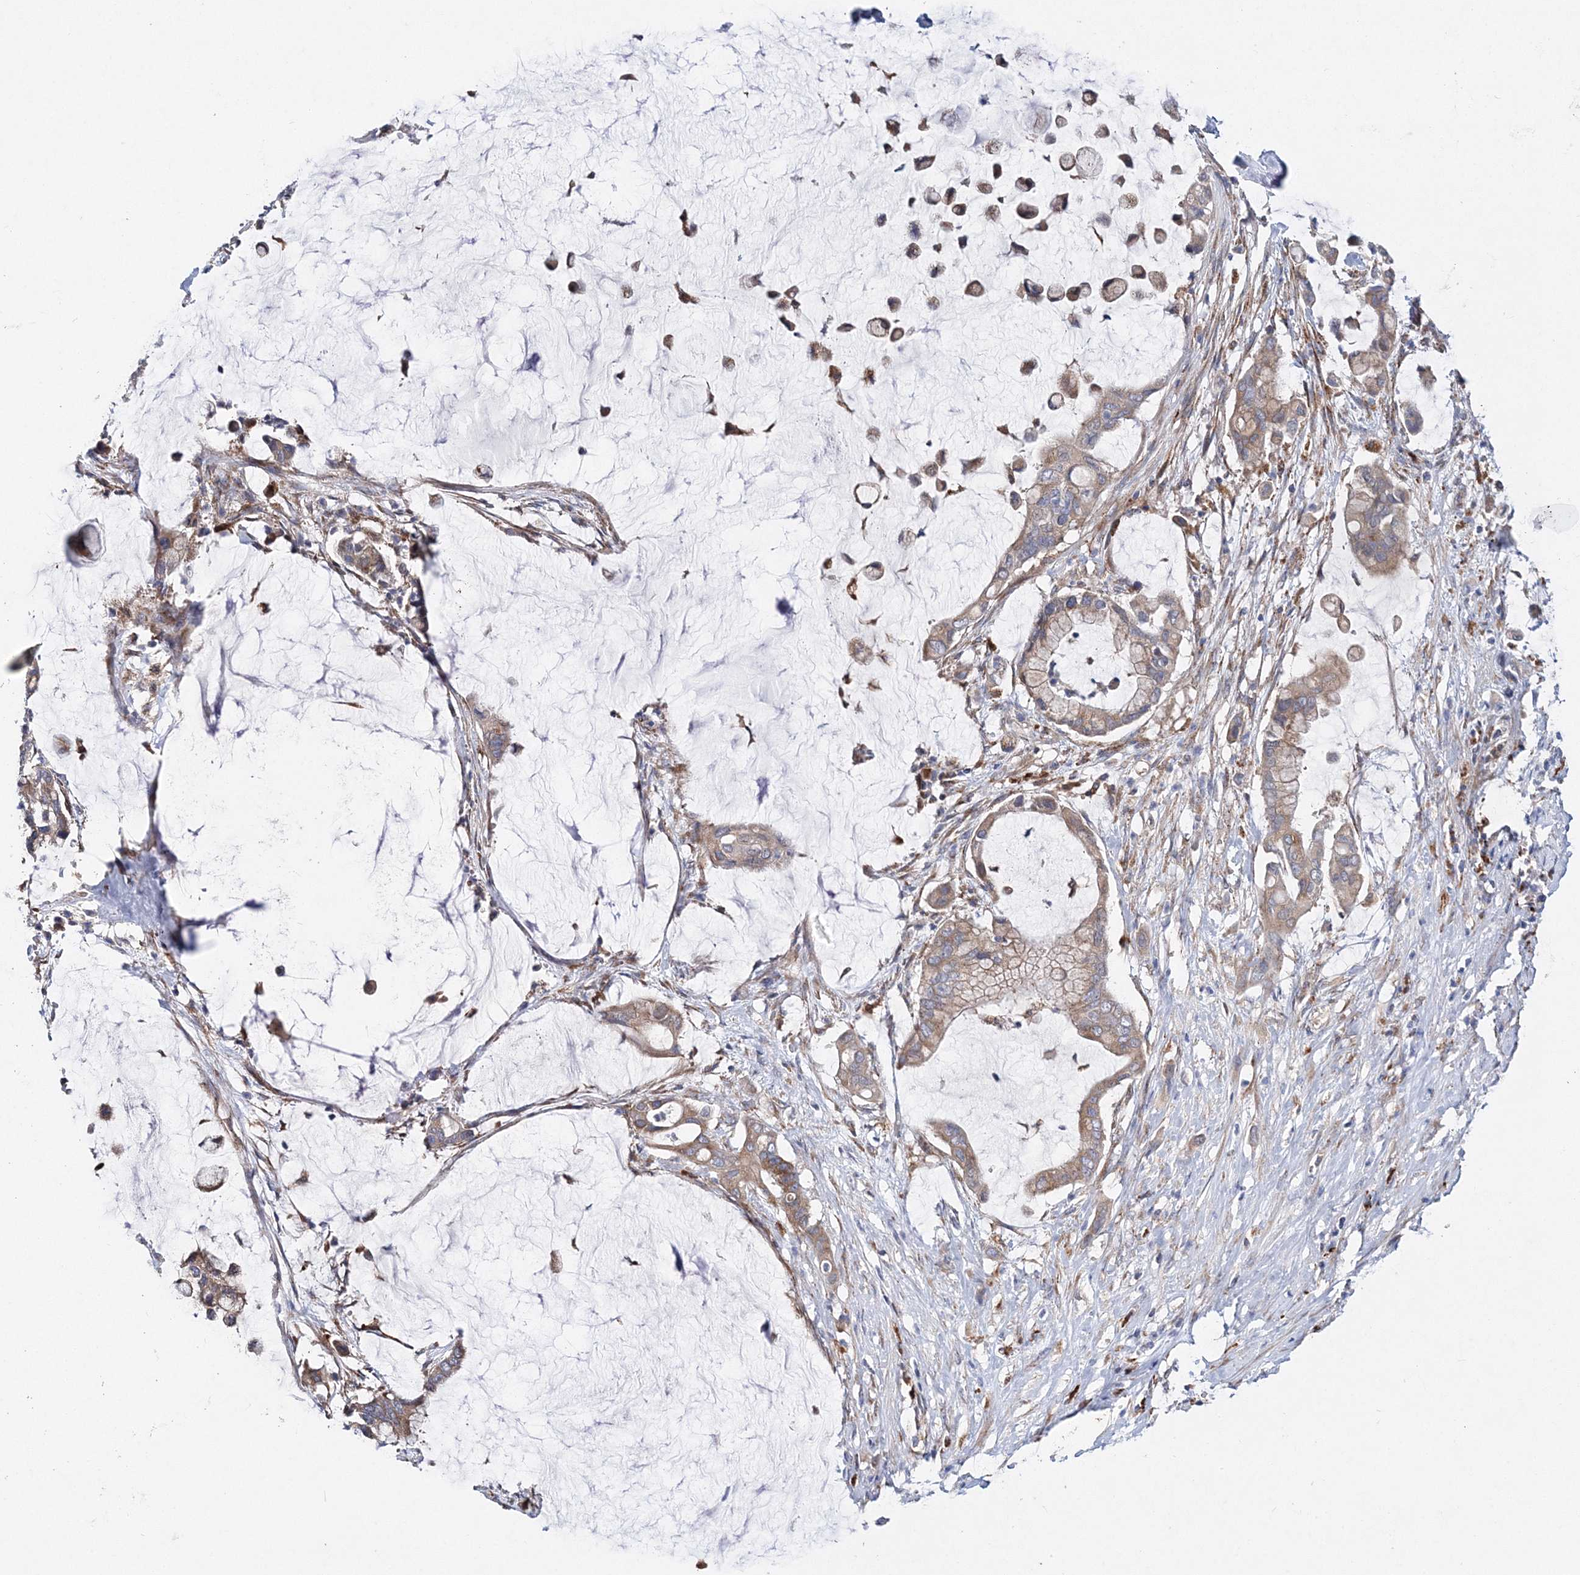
{"staining": {"intensity": "moderate", "quantity": ">75%", "location": "cytoplasmic/membranous"}, "tissue": "pancreatic cancer", "cell_type": "Tumor cells", "image_type": "cancer", "snomed": [{"axis": "morphology", "description": "Adenocarcinoma, NOS"}, {"axis": "topography", "description": "Pancreas"}], "caption": "High-magnification brightfield microscopy of adenocarcinoma (pancreatic) stained with DAB (brown) and counterstained with hematoxylin (blue). tumor cells exhibit moderate cytoplasmic/membranous expression is identified in about>75% of cells.", "gene": "C3orf38", "patient": {"sex": "male", "age": 41}}